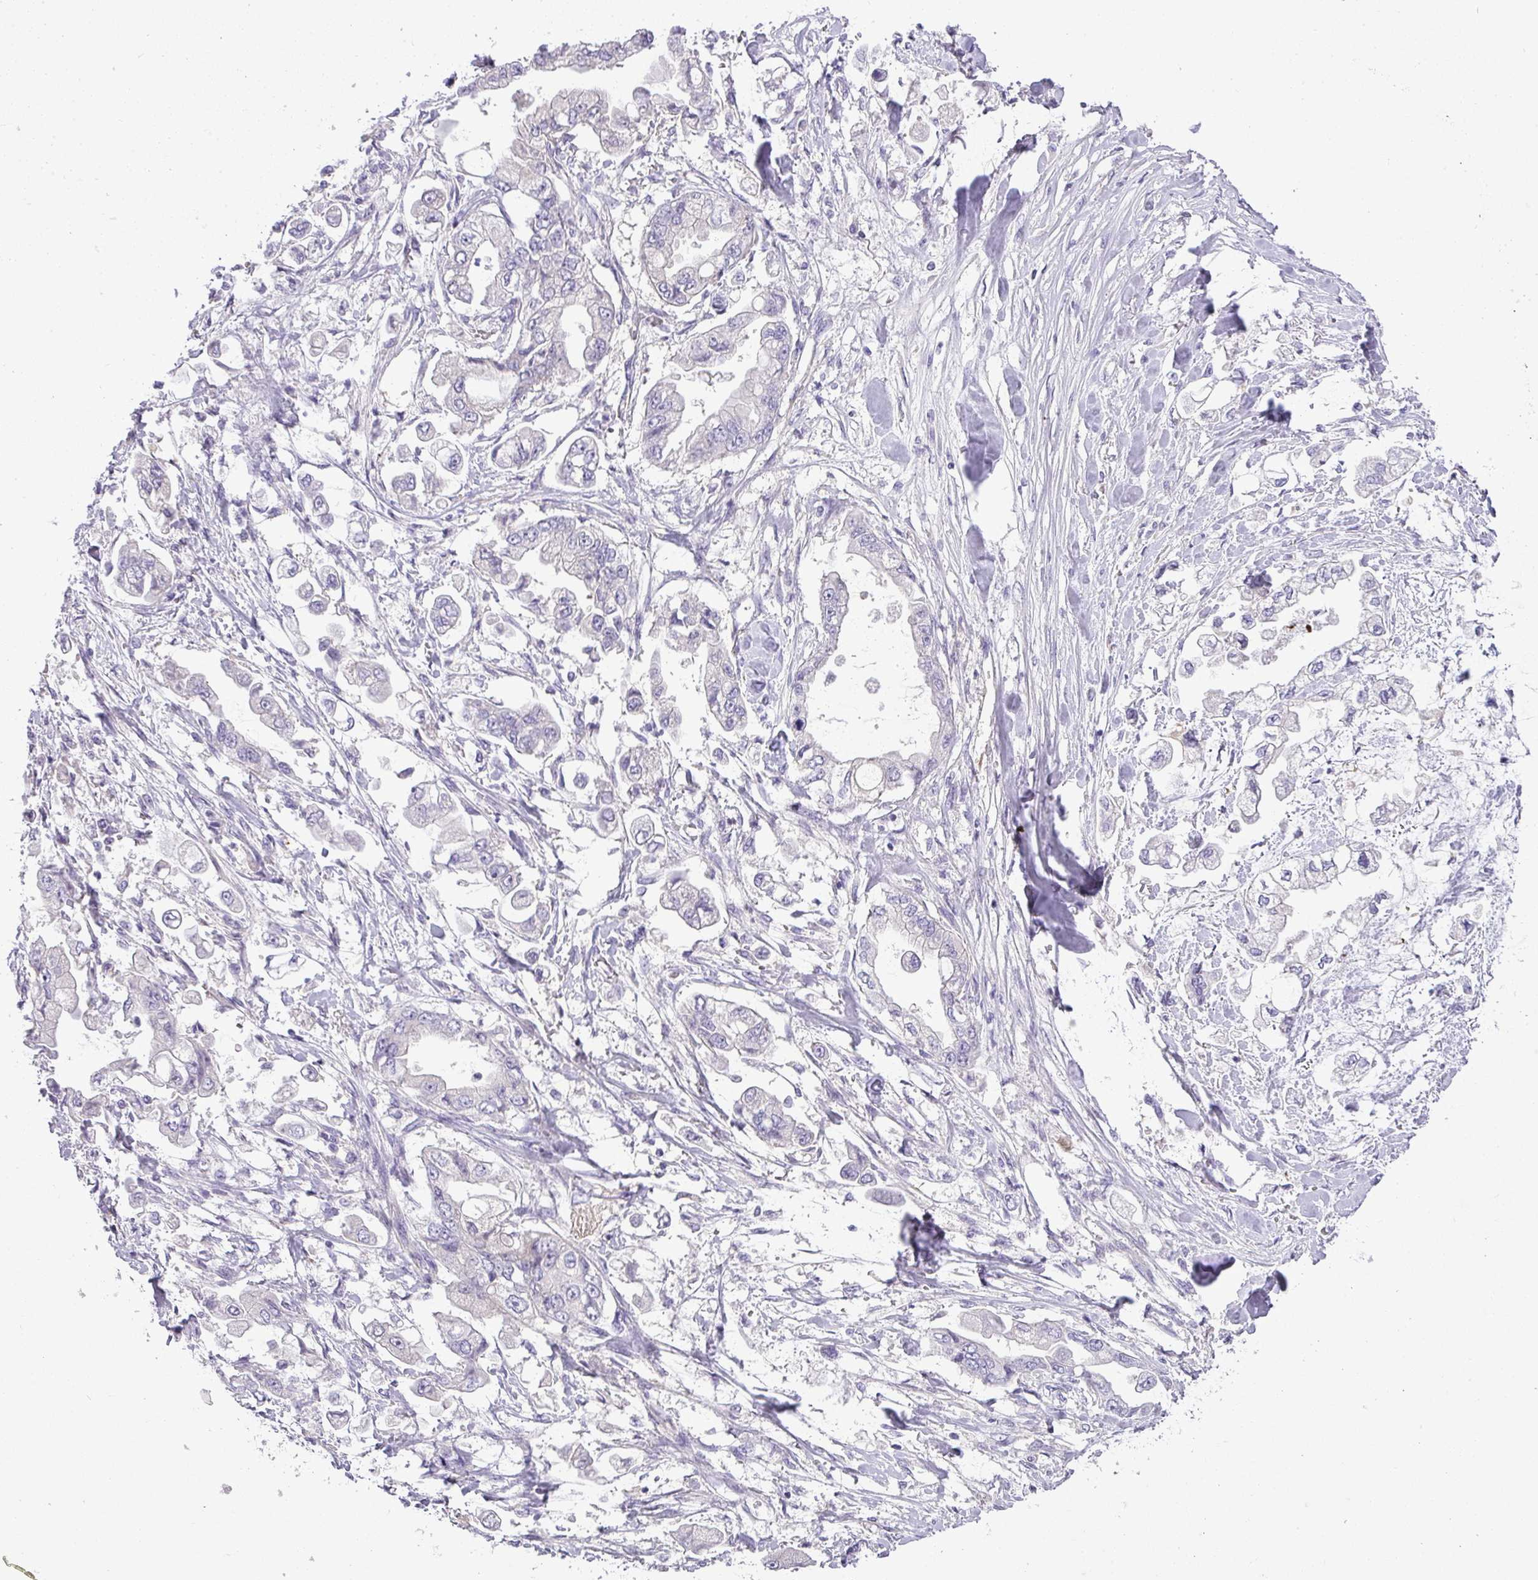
{"staining": {"intensity": "negative", "quantity": "none", "location": "none"}, "tissue": "stomach cancer", "cell_type": "Tumor cells", "image_type": "cancer", "snomed": [{"axis": "morphology", "description": "Adenocarcinoma, NOS"}, {"axis": "topography", "description": "Stomach"}], "caption": "Tumor cells show no significant expression in stomach adenocarcinoma. (DAB (3,3'-diaminobenzidine) IHC, high magnification).", "gene": "ENSG00000273748", "patient": {"sex": "male", "age": 62}}